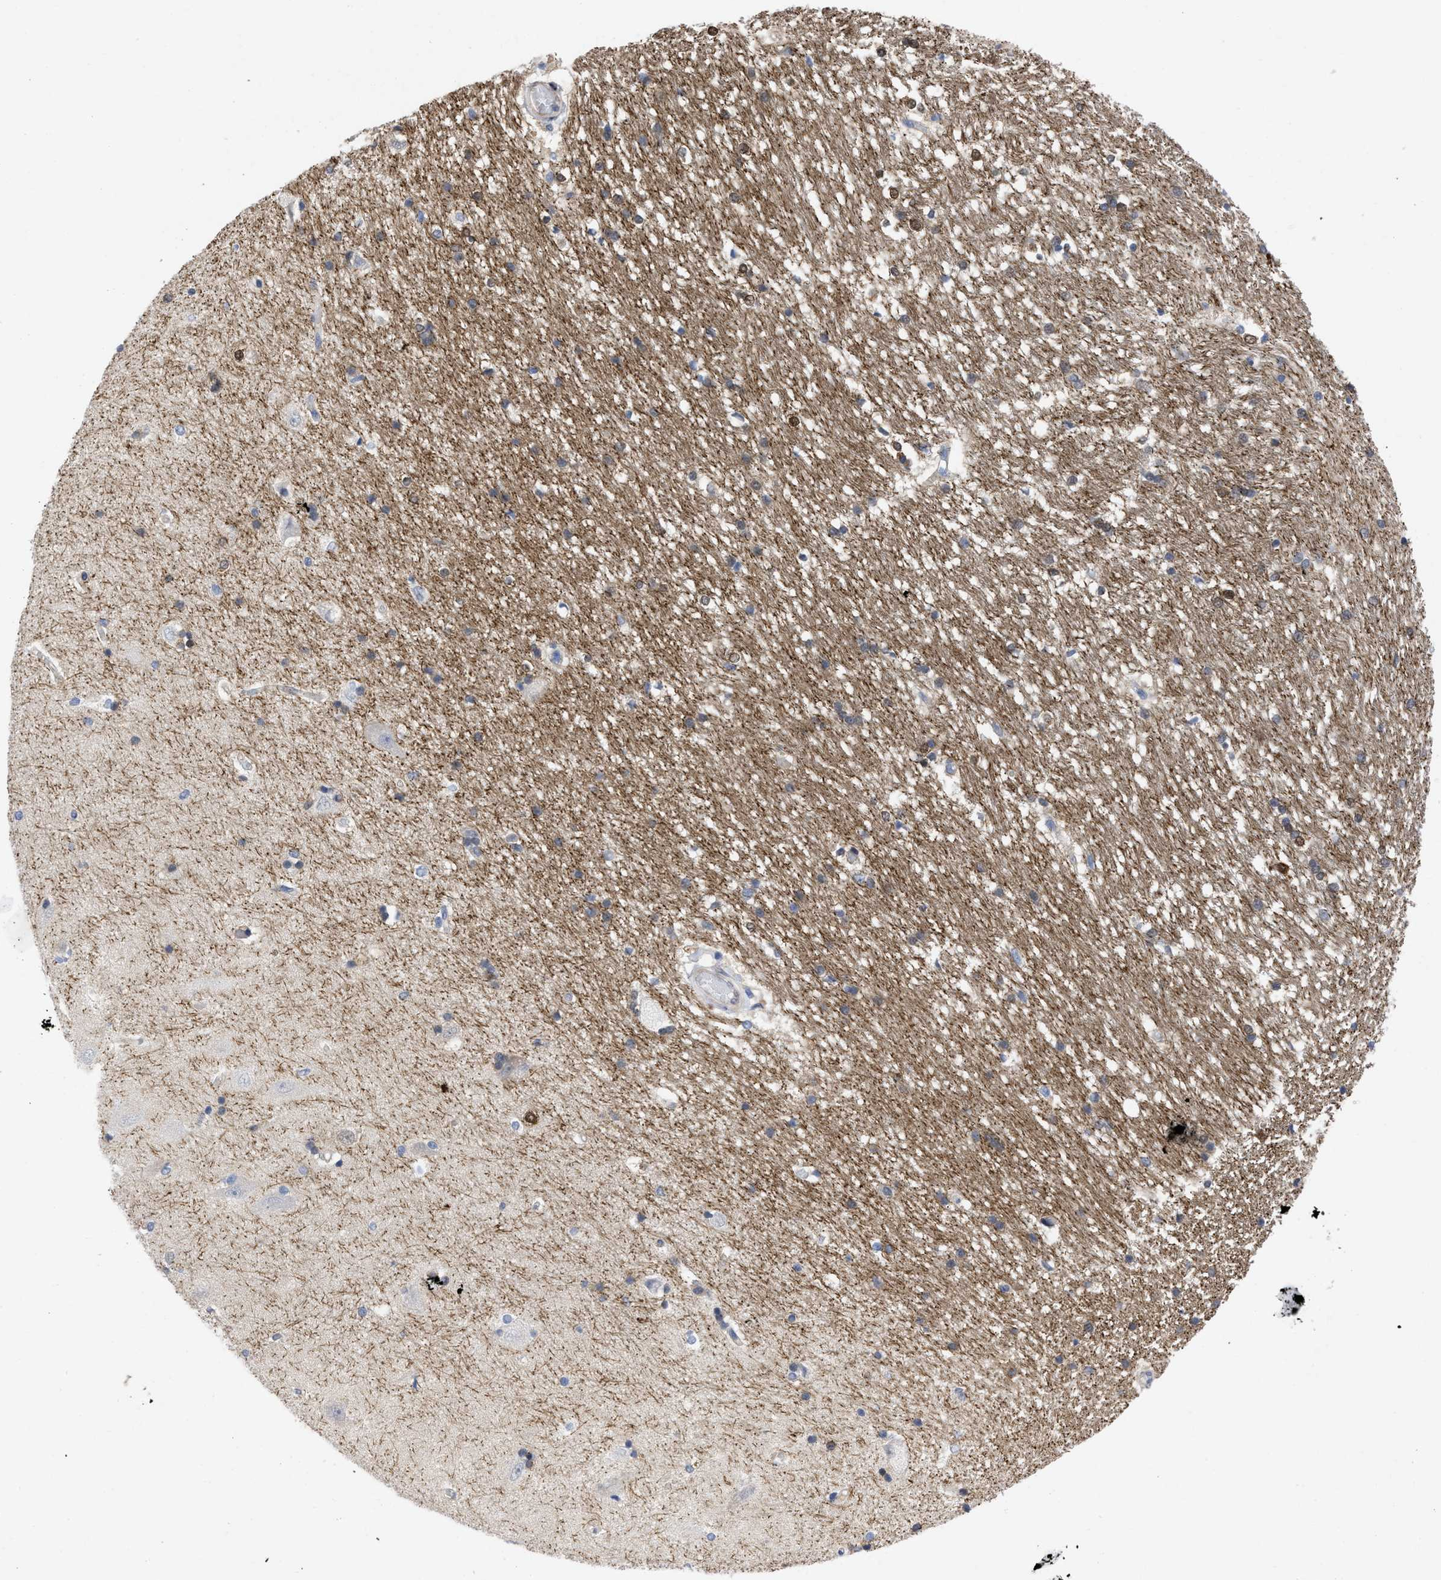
{"staining": {"intensity": "moderate", "quantity": "<25%", "location": "cytoplasmic/membranous,nuclear"}, "tissue": "hippocampus", "cell_type": "Glial cells", "image_type": "normal", "snomed": [{"axis": "morphology", "description": "Normal tissue, NOS"}, {"axis": "topography", "description": "Hippocampus"}], "caption": "A micrograph showing moderate cytoplasmic/membranous,nuclear staining in approximately <25% of glial cells in benign hippocampus, as visualized by brown immunohistochemical staining.", "gene": "THRA", "patient": {"sex": "male", "age": 45}}